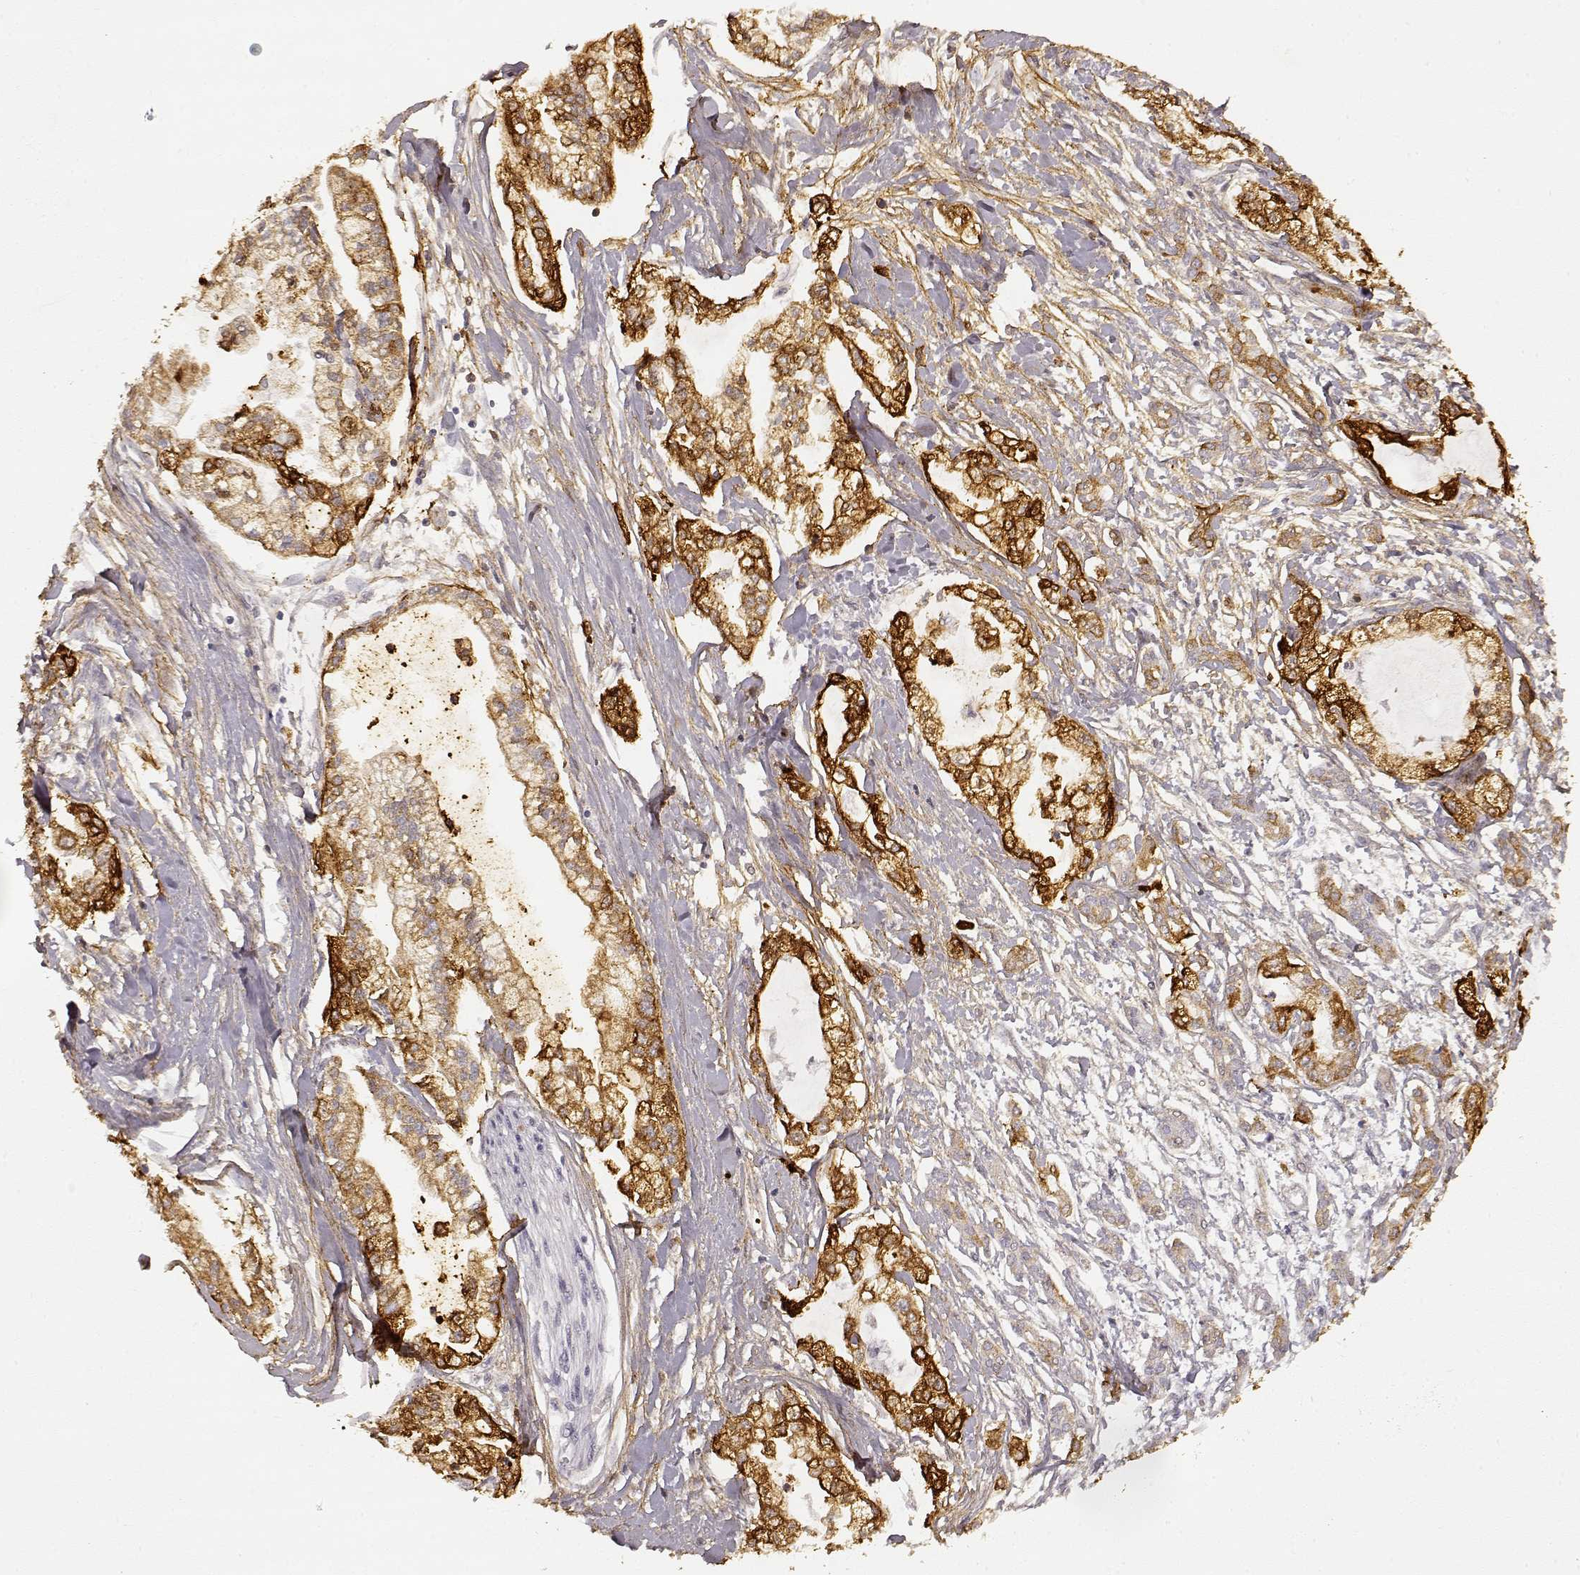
{"staining": {"intensity": "strong", "quantity": ">75%", "location": "cytoplasmic/membranous"}, "tissue": "pancreatic cancer", "cell_type": "Tumor cells", "image_type": "cancer", "snomed": [{"axis": "morphology", "description": "Adenocarcinoma, NOS"}, {"axis": "topography", "description": "Pancreas"}], "caption": "Immunohistochemical staining of human pancreatic cancer (adenocarcinoma) demonstrates high levels of strong cytoplasmic/membranous staining in about >75% of tumor cells. The staining was performed using DAB, with brown indicating positive protein expression. Nuclei are stained blue with hematoxylin.", "gene": "LAMC2", "patient": {"sex": "male", "age": 54}}